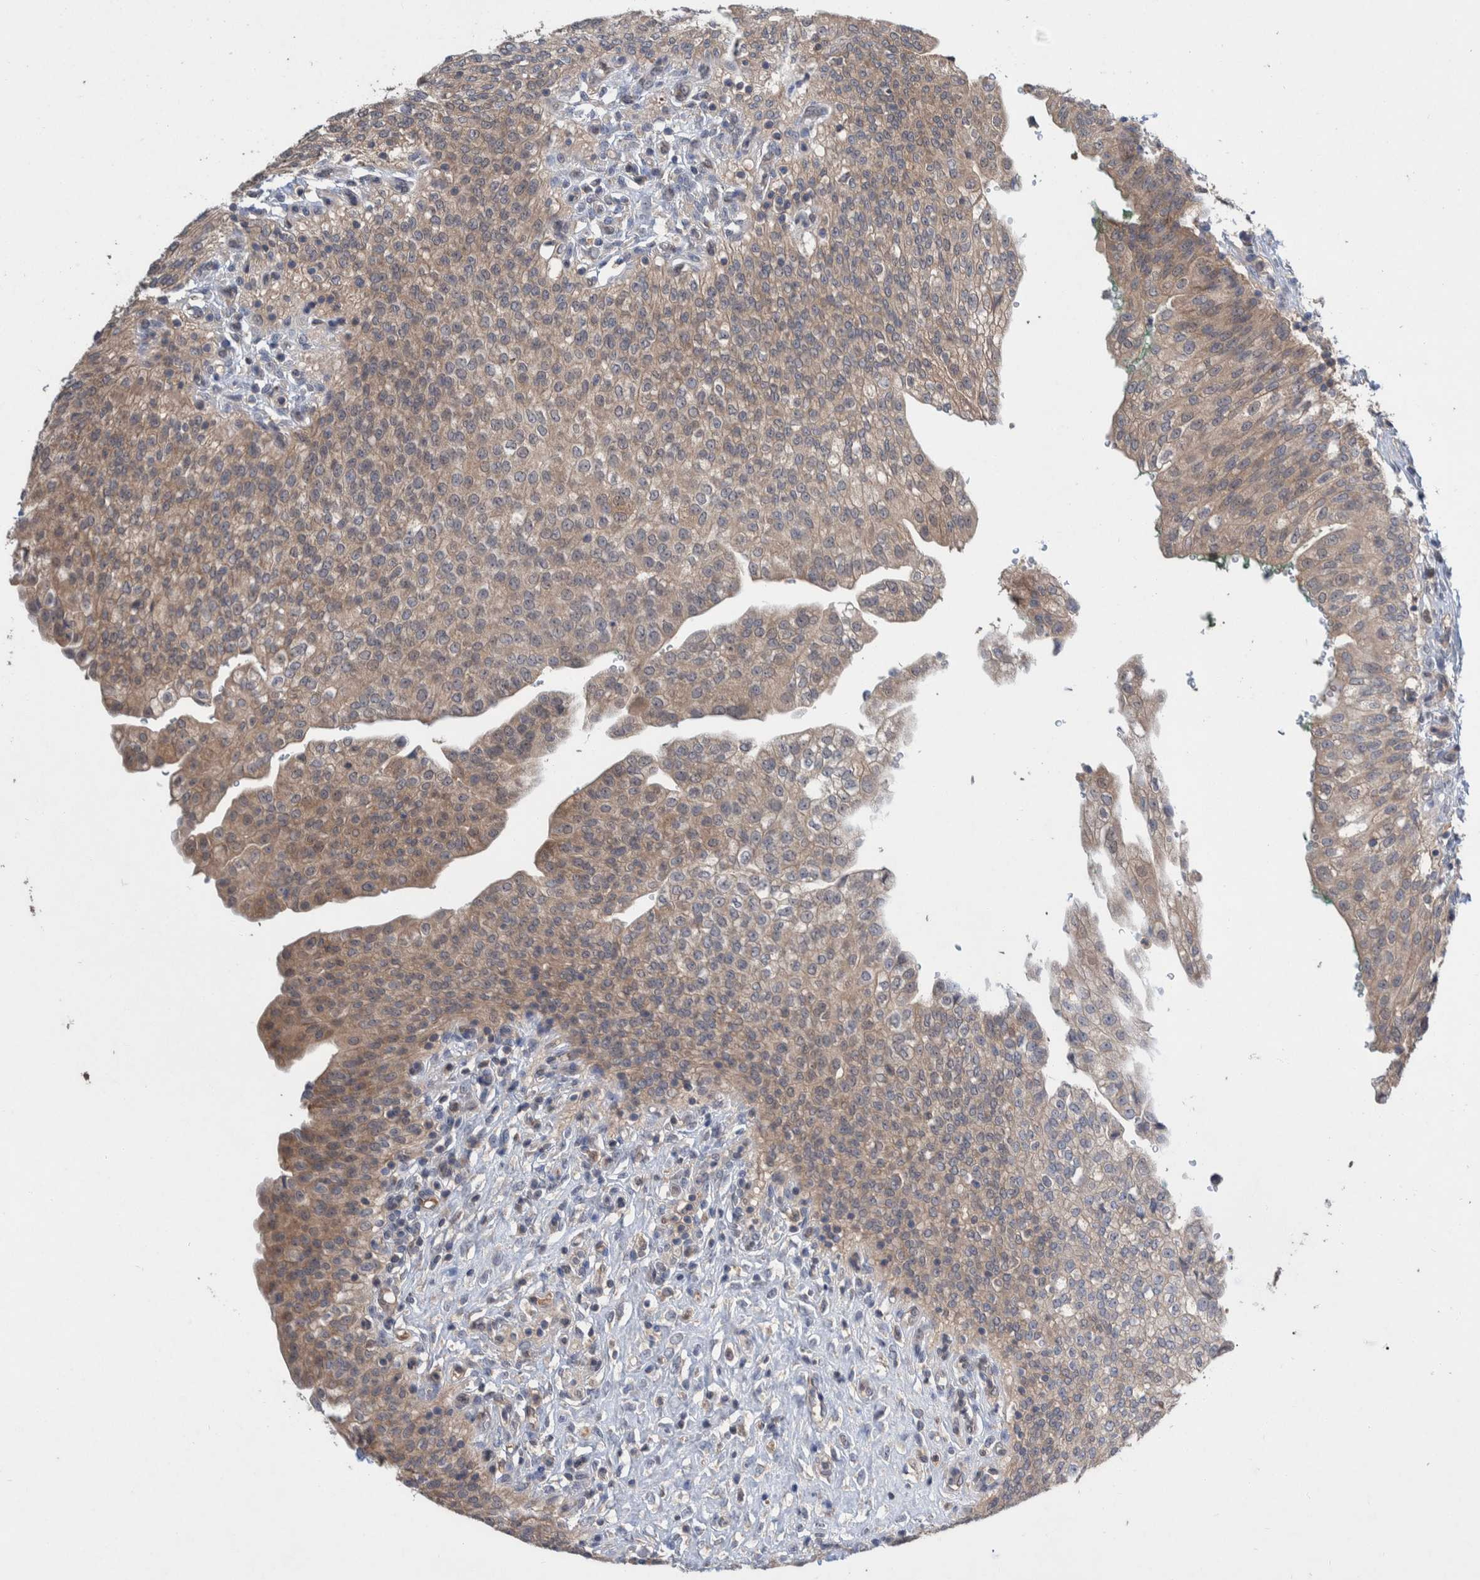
{"staining": {"intensity": "weak", "quantity": ">75%", "location": "cytoplasmic/membranous"}, "tissue": "urinary bladder", "cell_type": "Urothelial cells", "image_type": "normal", "snomed": [{"axis": "morphology", "description": "Urothelial carcinoma, High grade"}, {"axis": "topography", "description": "Urinary bladder"}], "caption": "Immunohistochemistry (IHC) micrograph of benign urinary bladder: human urinary bladder stained using immunohistochemistry (IHC) displays low levels of weak protein expression localized specifically in the cytoplasmic/membranous of urothelial cells, appearing as a cytoplasmic/membranous brown color.", "gene": "PLPBP", "patient": {"sex": "male", "age": 46}}